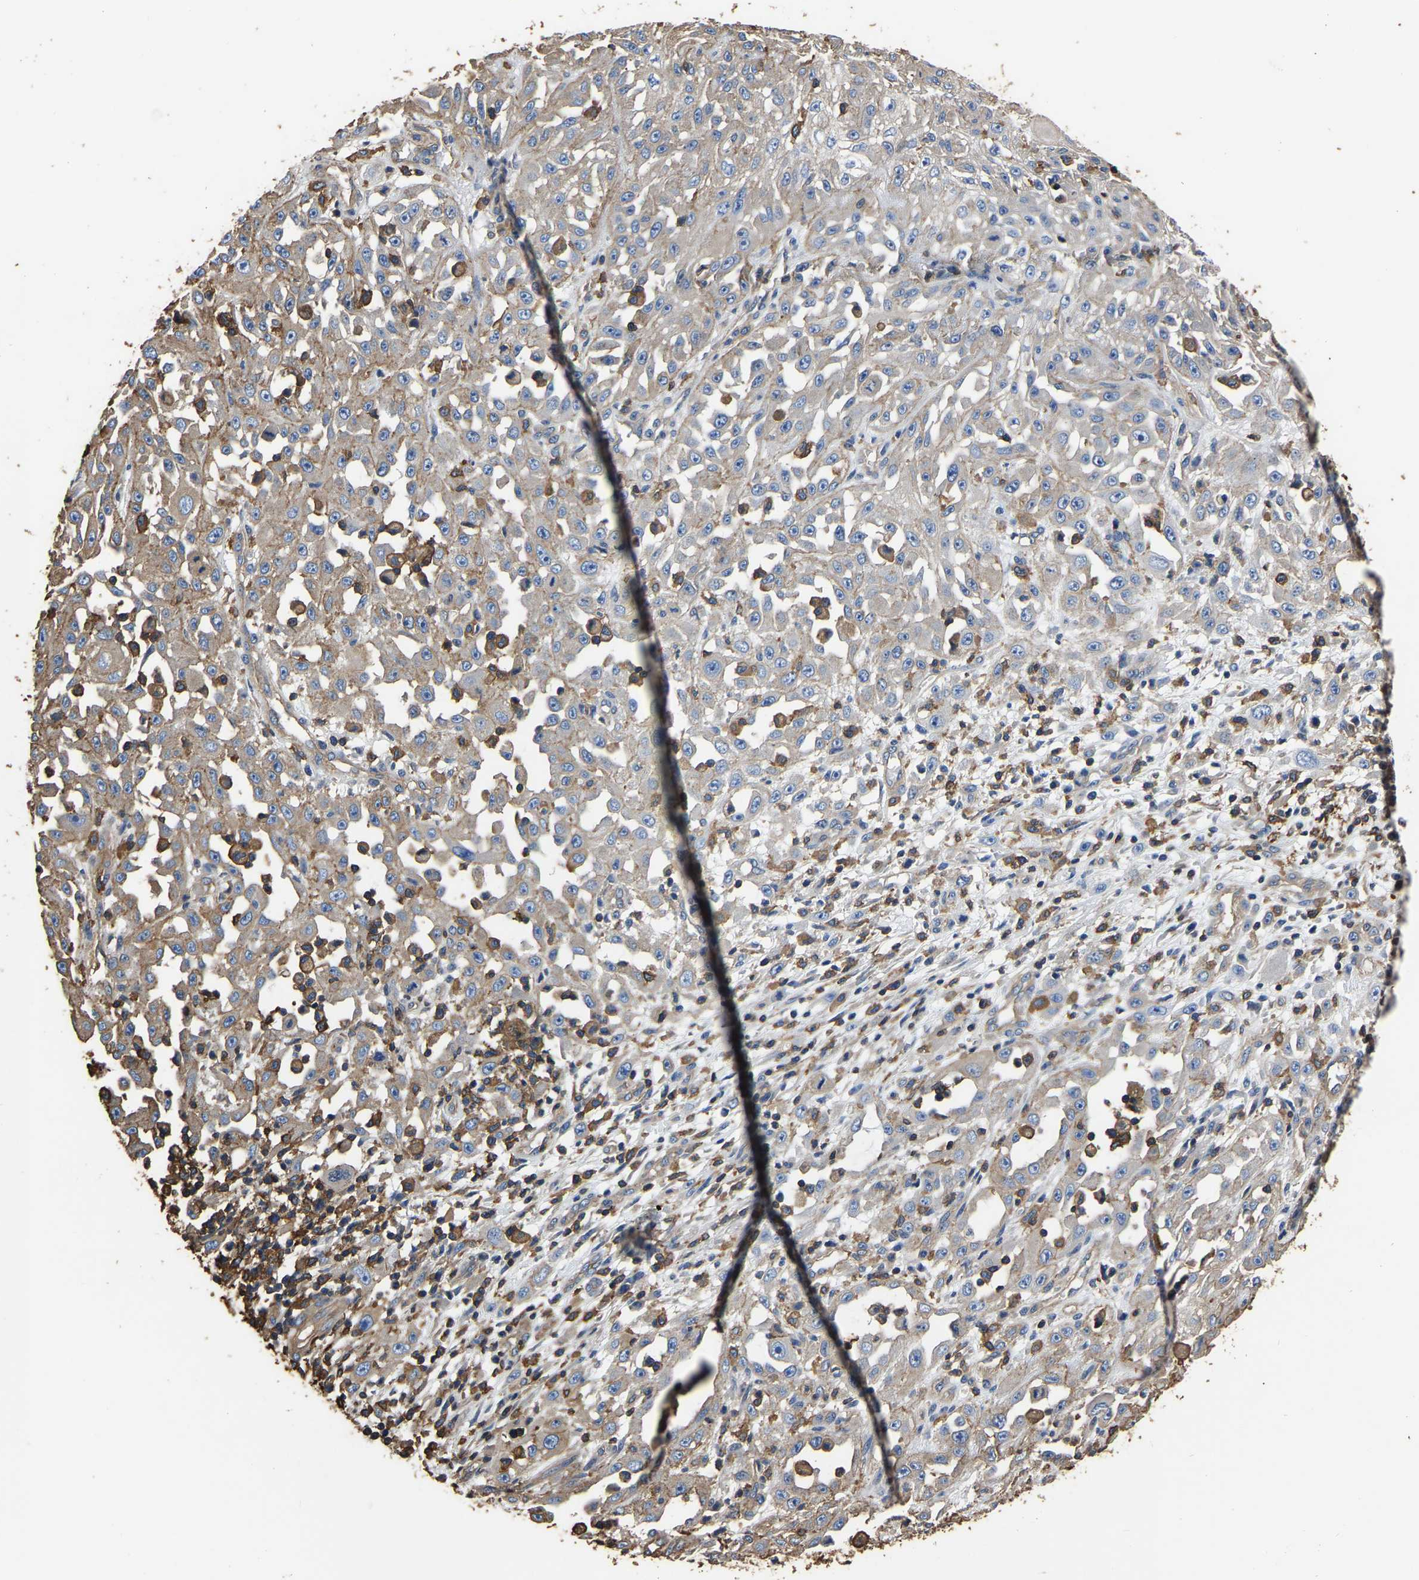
{"staining": {"intensity": "weak", "quantity": "25%-75%", "location": "cytoplasmic/membranous"}, "tissue": "skin cancer", "cell_type": "Tumor cells", "image_type": "cancer", "snomed": [{"axis": "morphology", "description": "Squamous cell carcinoma, NOS"}, {"axis": "morphology", "description": "Squamous cell carcinoma, metastatic, NOS"}, {"axis": "topography", "description": "Skin"}, {"axis": "topography", "description": "Lymph node"}], "caption": "Tumor cells reveal low levels of weak cytoplasmic/membranous staining in about 25%-75% of cells in skin cancer (metastatic squamous cell carcinoma). (IHC, brightfield microscopy, high magnification).", "gene": "ARMT1", "patient": {"sex": "male", "age": 75}}